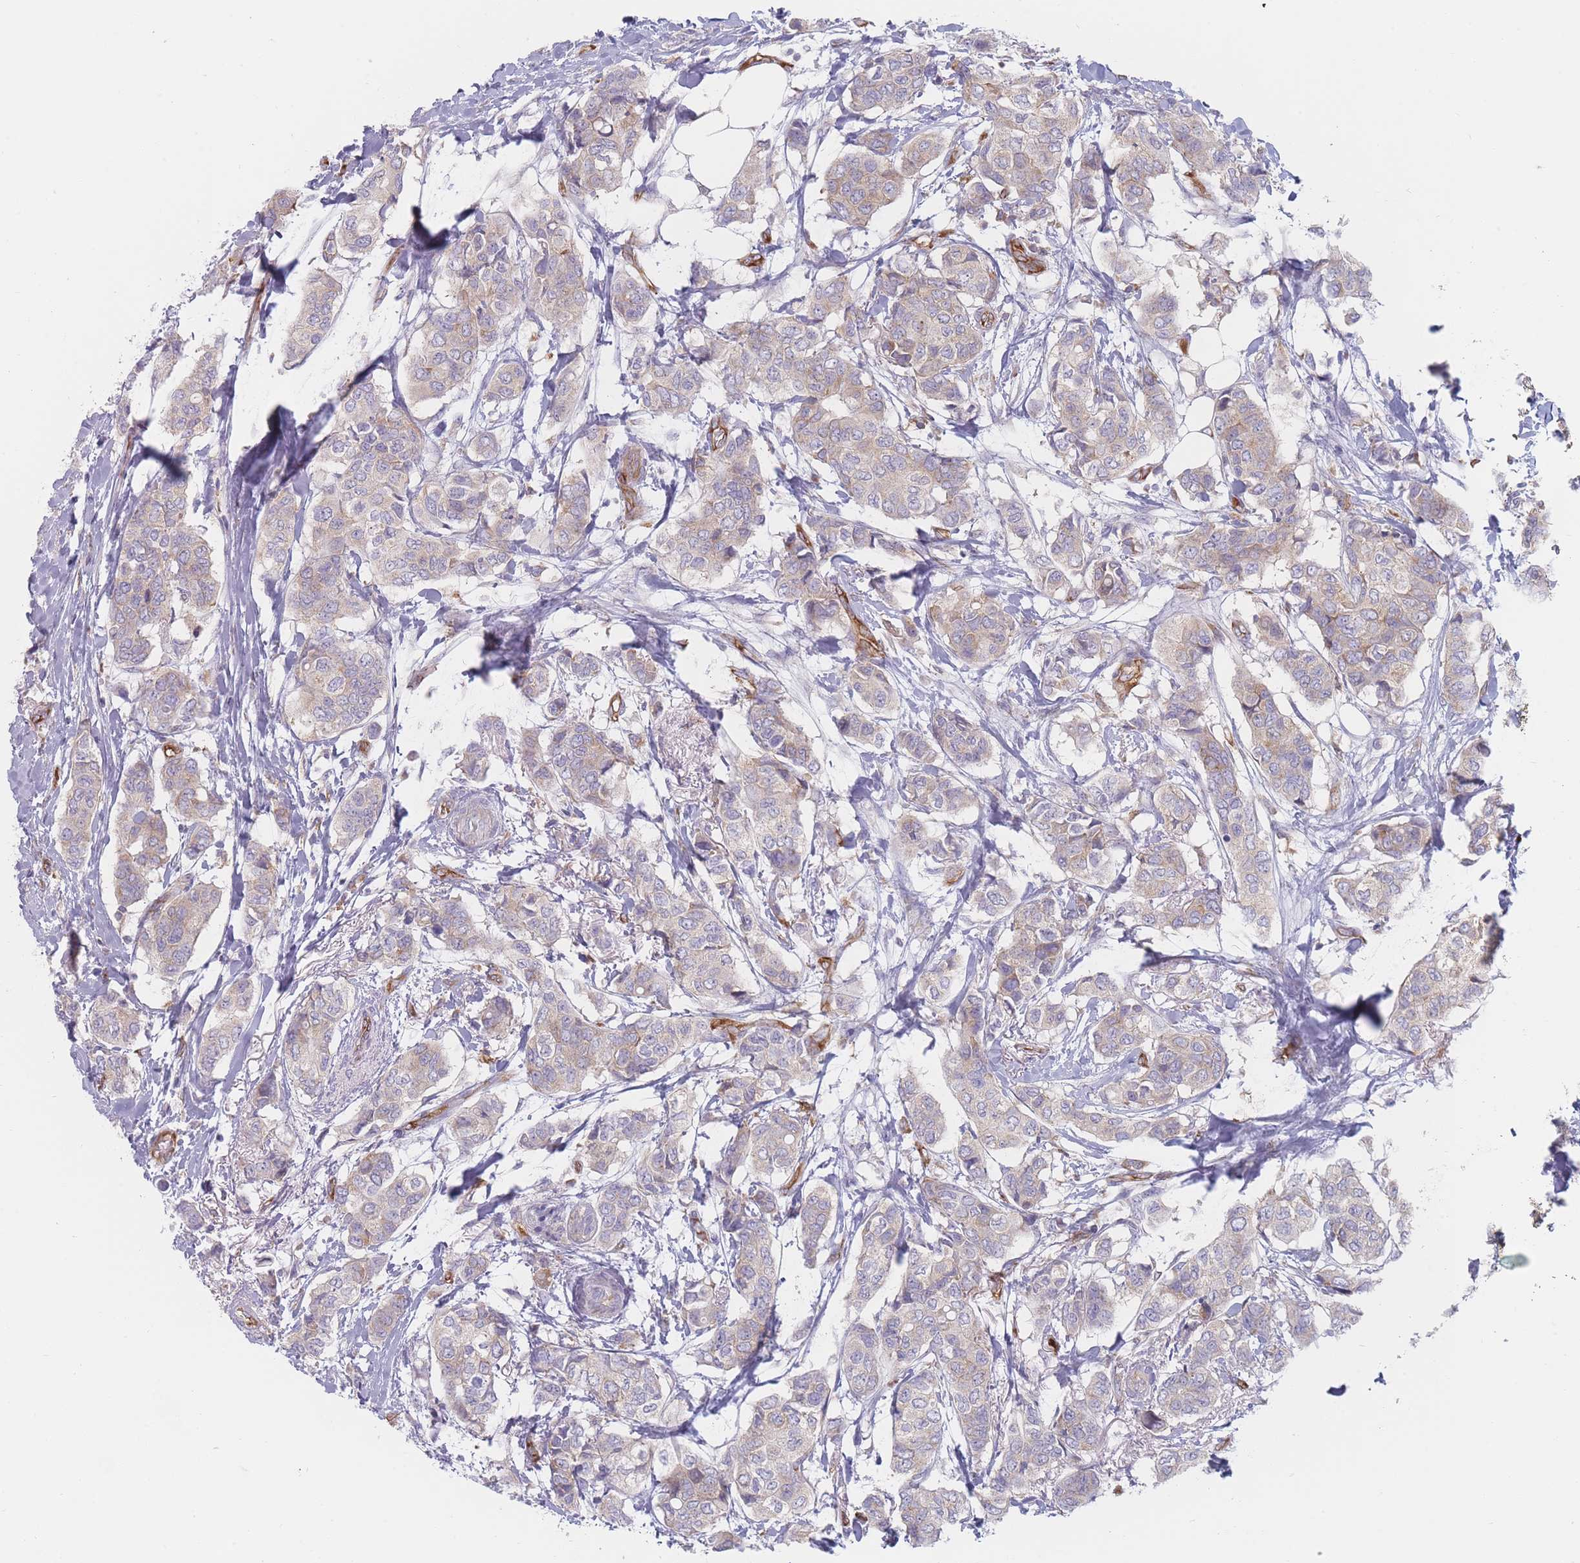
{"staining": {"intensity": "weak", "quantity": "<25%", "location": "cytoplasmic/membranous"}, "tissue": "breast cancer", "cell_type": "Tumor cells", "image_type": "cancer", "snomed": [{"axis": "morphology", "description": "Lobular carcinoma"}, {"axis": "topography", "description": "Breast"}], "caption": "This is an immunohistochemistry micrograph of breast lobular carcinoma. There is no staining in tumor cells.", "gene": "MAP1S", "patient": {"sex": "female", "age": 51}}